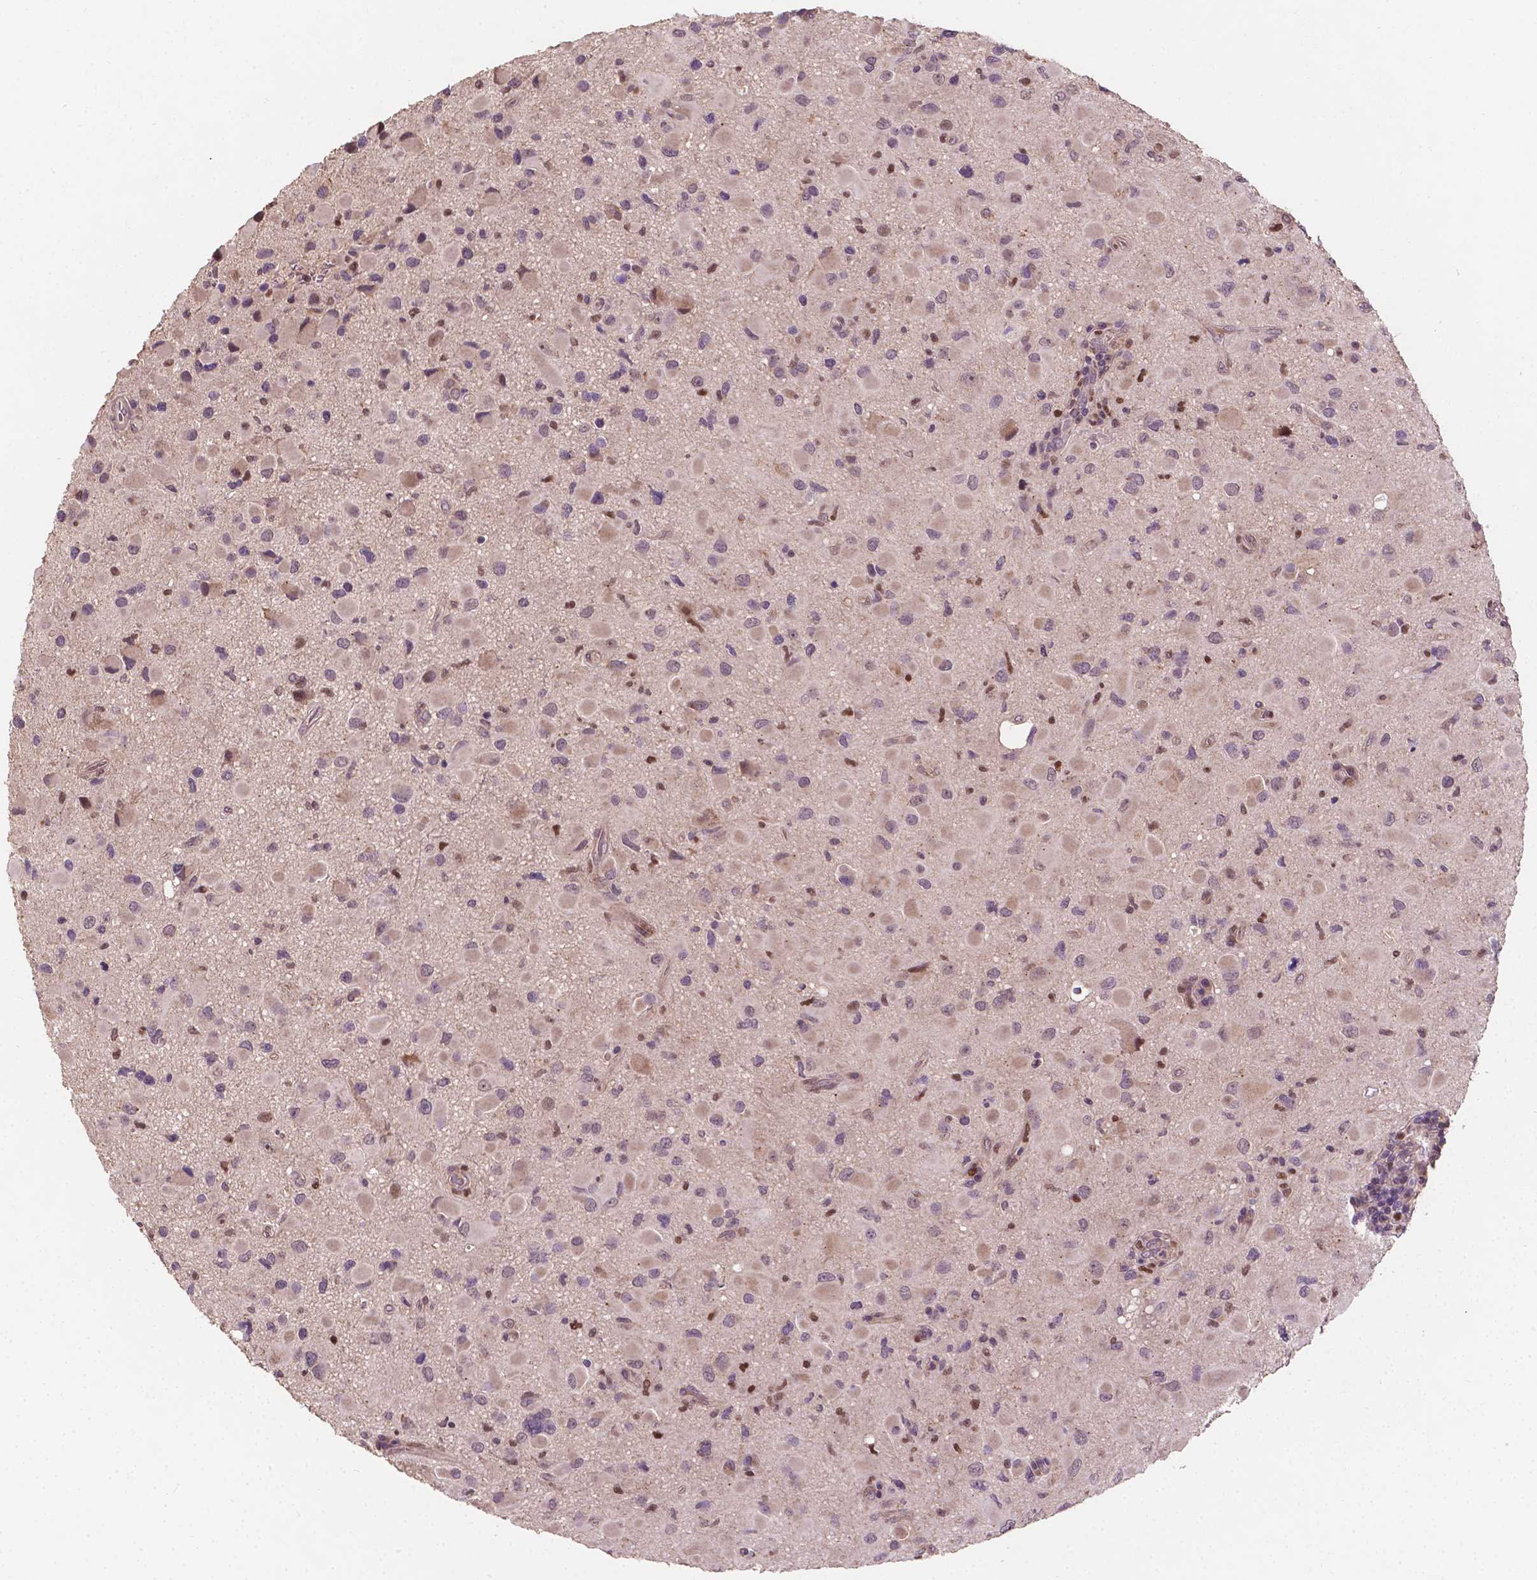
{"staining": {"intensity": "negative", "quantity": "none", "location": "none"}, "tissue": "glioma", "cell_type": "Tumor cells", "image_type": "cancer", "snomed": [{"axis": "morphology", "description": "Glioma, malignant, Low grade"}, {"axis": "topography", "description": "Brain"}], "caption": "This histopathology image is of malignant glioma (low-grade) stained with immunohistochemistry (IHC) to label a protein in brown with the nuclei are counter-stained blue. There is no staining in tumor cells. The staining is performed using DAB brown chromogen with nuclei counter-stained in using hematoxylin.", "gene": "DUSP16", "patient": {"sex": "female", "age": 32}}